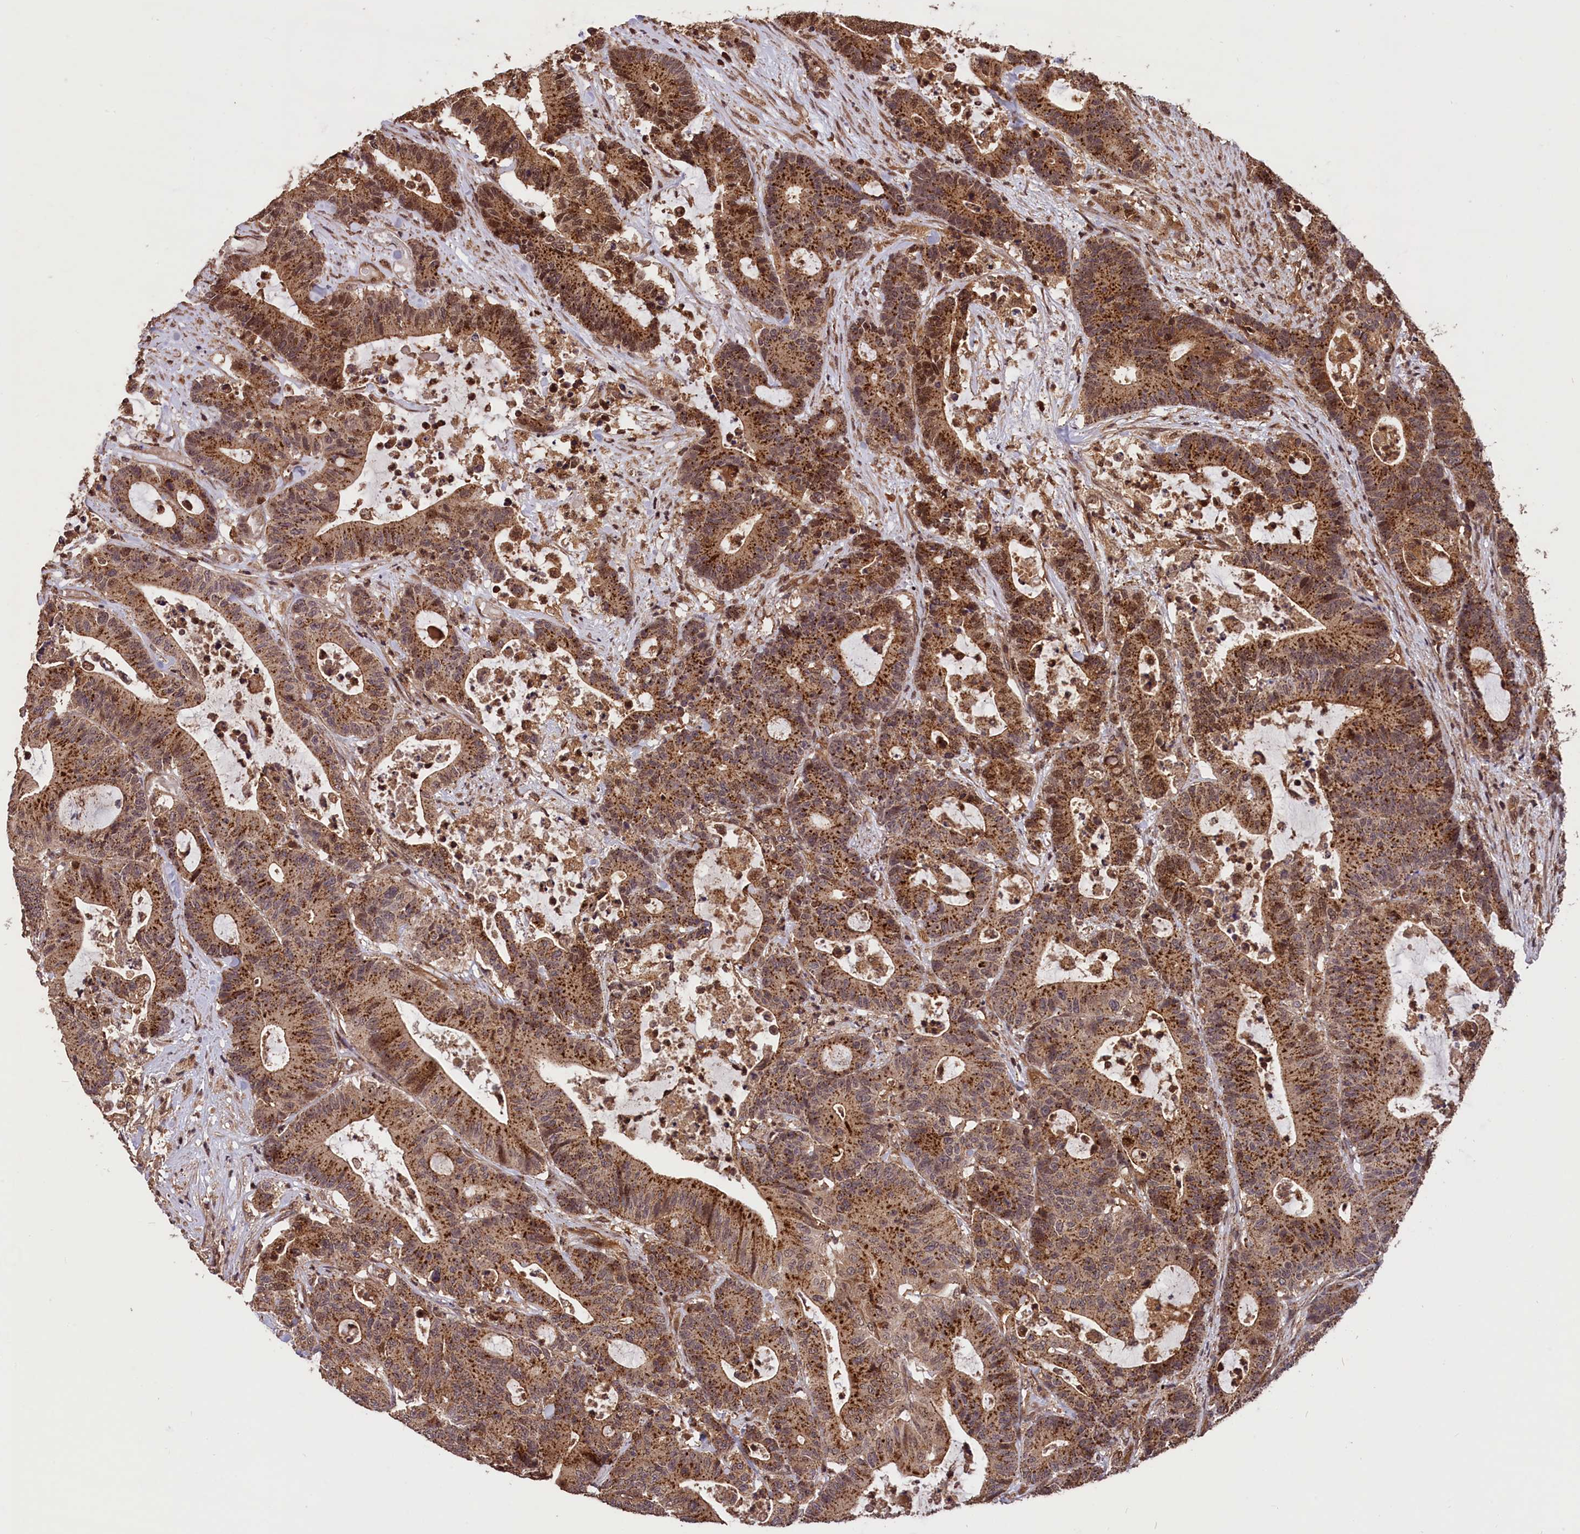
{"staining": {"intensity": "strong", "quantity": ">75%", "location": "cytoplasmic/membranous"}, "tissue": "colorectal cancer", "cell_type": "Tumor cells", "image_type": "cancer", "snomed": [{"axis": "morphology", "description": "Adenocarcinoma, NOS"}, {"axis": "topography", "description": "Colon"}], "caption": "Colorectal cancer (adenocarcinoma) was stained to show a protein in brown. There is high levels of strong cytoplasmic/membranous positivity in approximately >75% of tumor cells.", "gene": "IST1", "patient": {"sex": "female", "age": 84}}